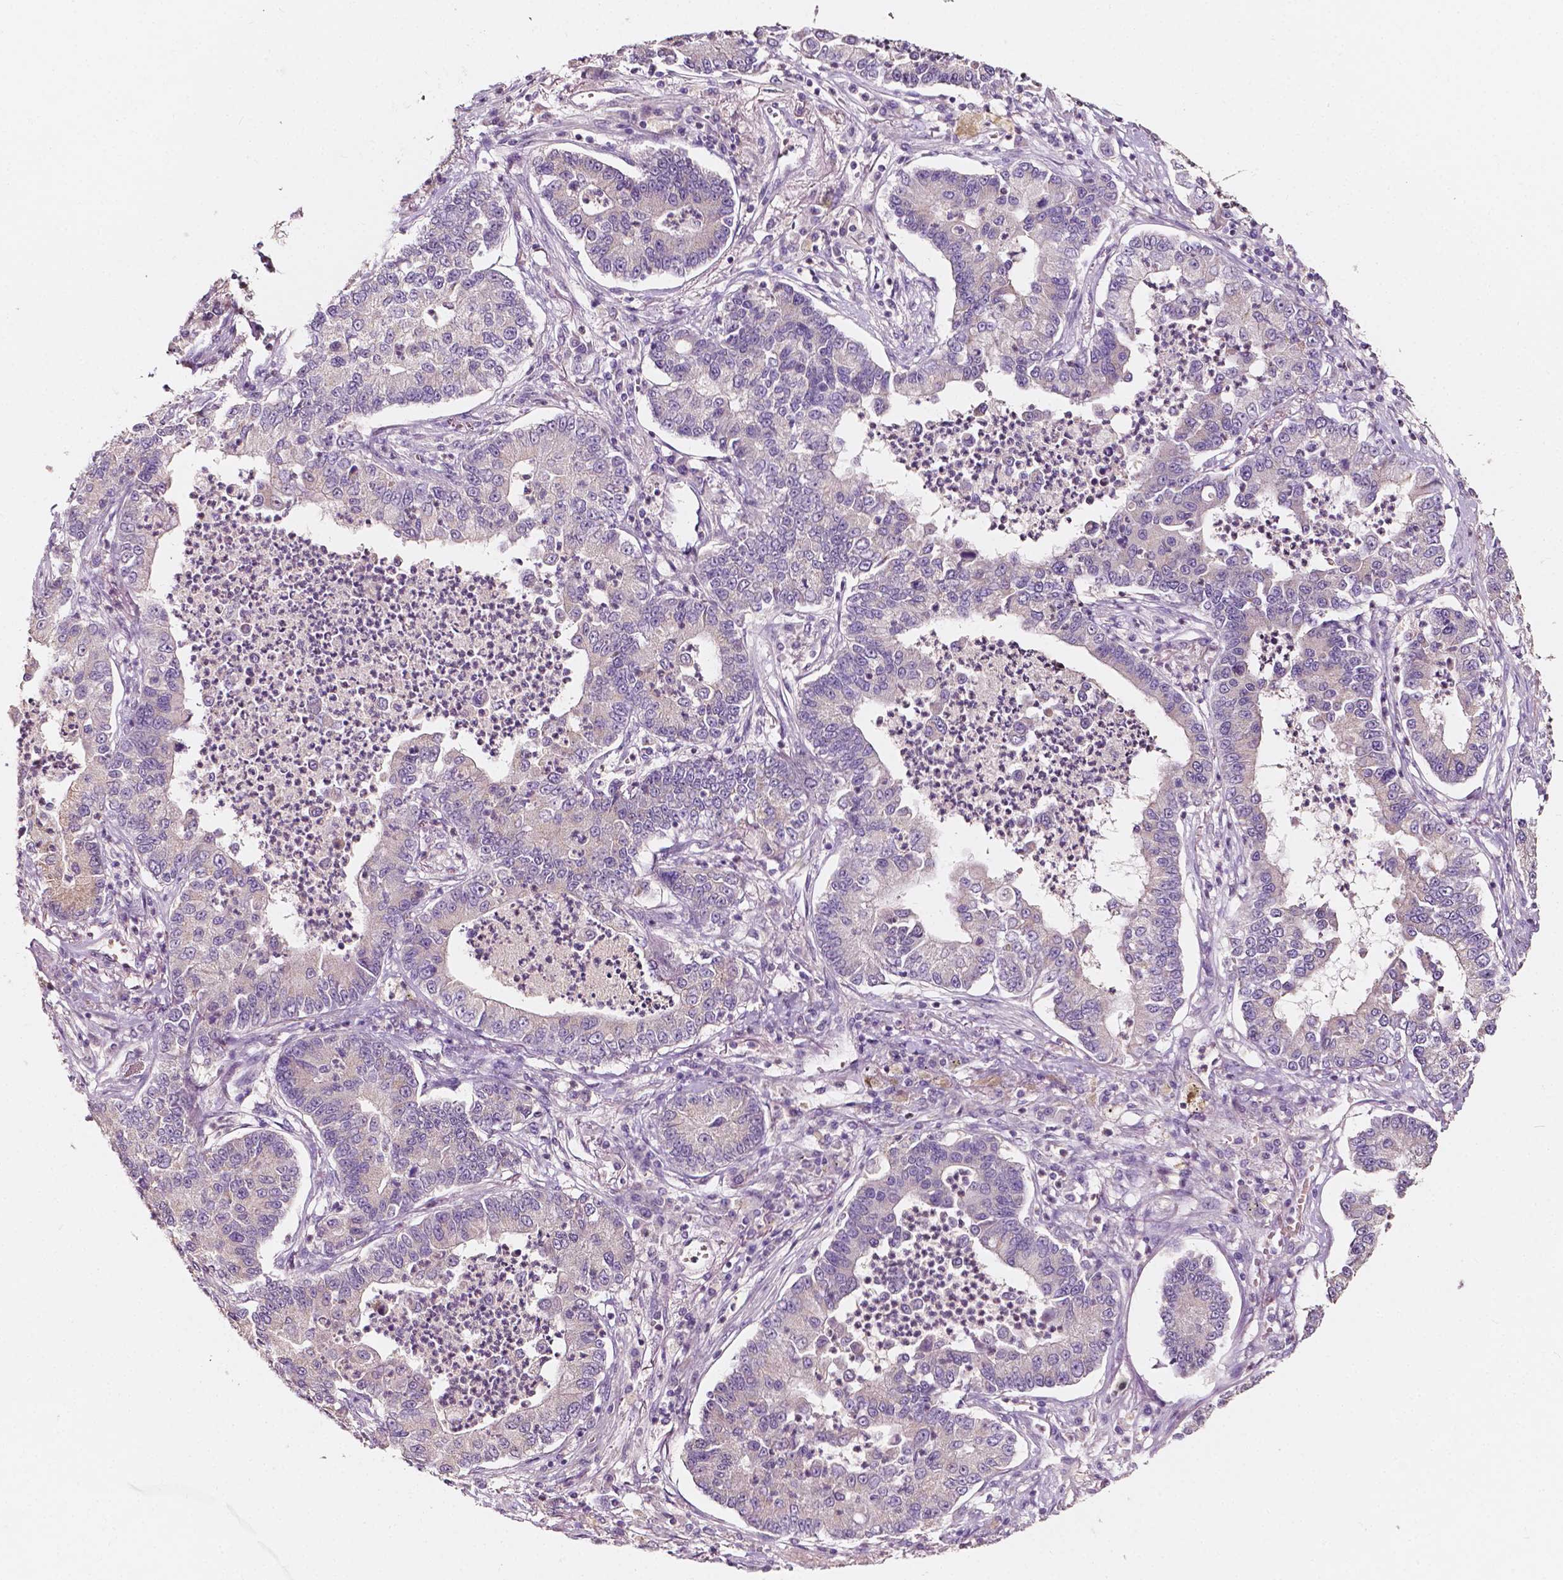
{"staining": {"intensity": "negative", "quantity": "none", "location": "none"}, "tissue": "lung cancer", "cell_type": "Tumor cells", "image_type": "cancer", "snomed": [{"axis": "morphology", "description": "Adenocarcinoma, NOS"}, {"axis": "topography", "description": "Lung"}], "caption": "This is an immunohistochemistry image of lung cancer. There is no staining in tumor cells.", "gene": "NPC1L1", "patient": {"sex": "female", "age": 57}}